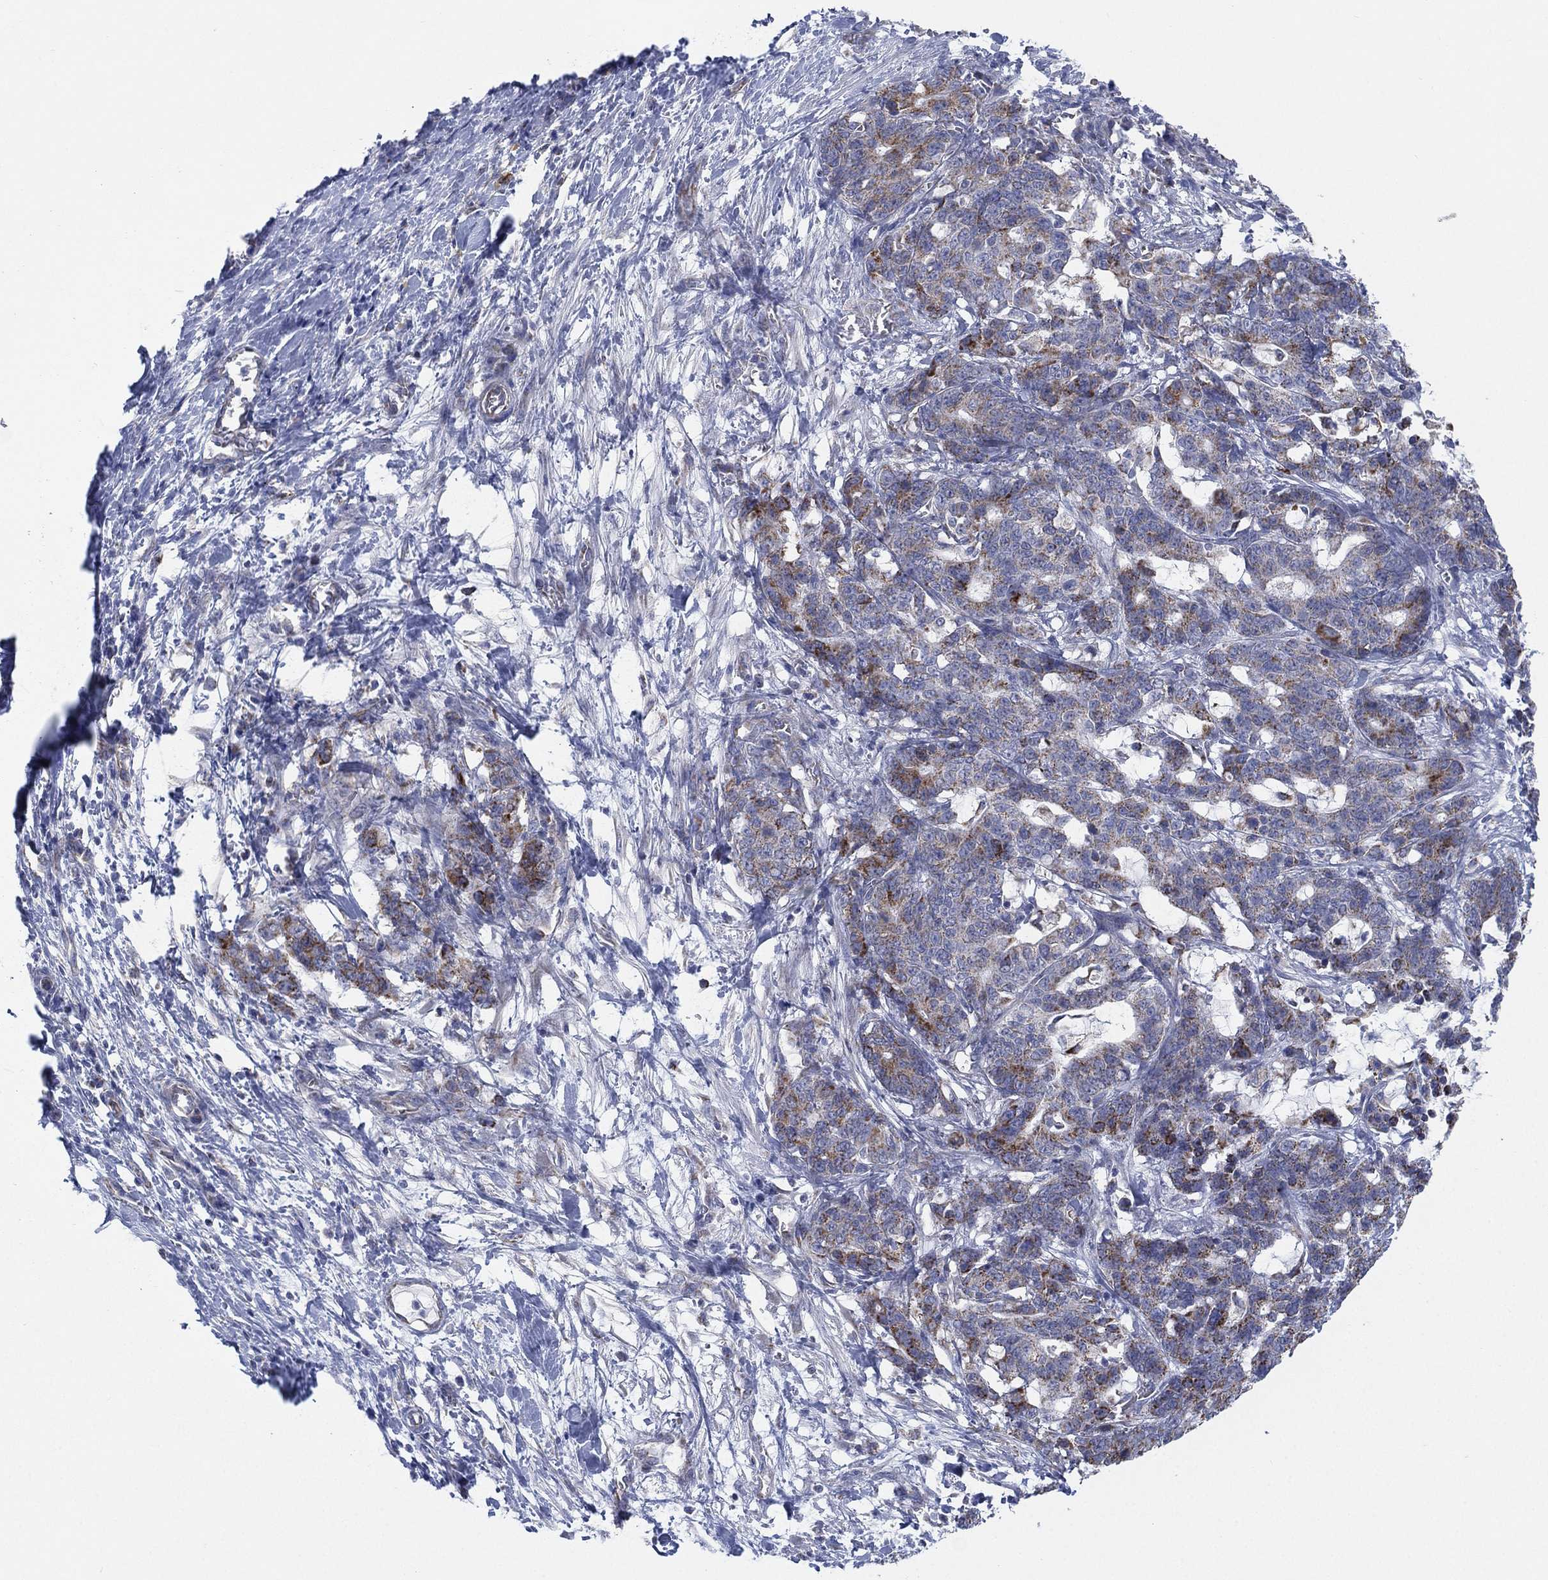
{"staining": {"intensity": "moderate", "quantity": "25%-75%", "location": "cytoplasmic/membranous"}, "tissue": "stomach cancer", "cell_type": "Tumor cells", "image_type": "cancer", "snomed": [{"axis": "morphology", "description": "Normal tissue, NOS"}, {"axis": "morphology", "description": "Adenocarcinoma, NOS"}, {"axis": "topography", "description": "Stomach"}], "caption": "Immunohistochemical staining of human adenocarcinoma (stomach) displays medium levels of moderate cytoplasmic/membranous protein positivity in approximately 25%-75% of tumor cells.", "gene": "INA", "patient": {"sex": "female", "age": 64}}